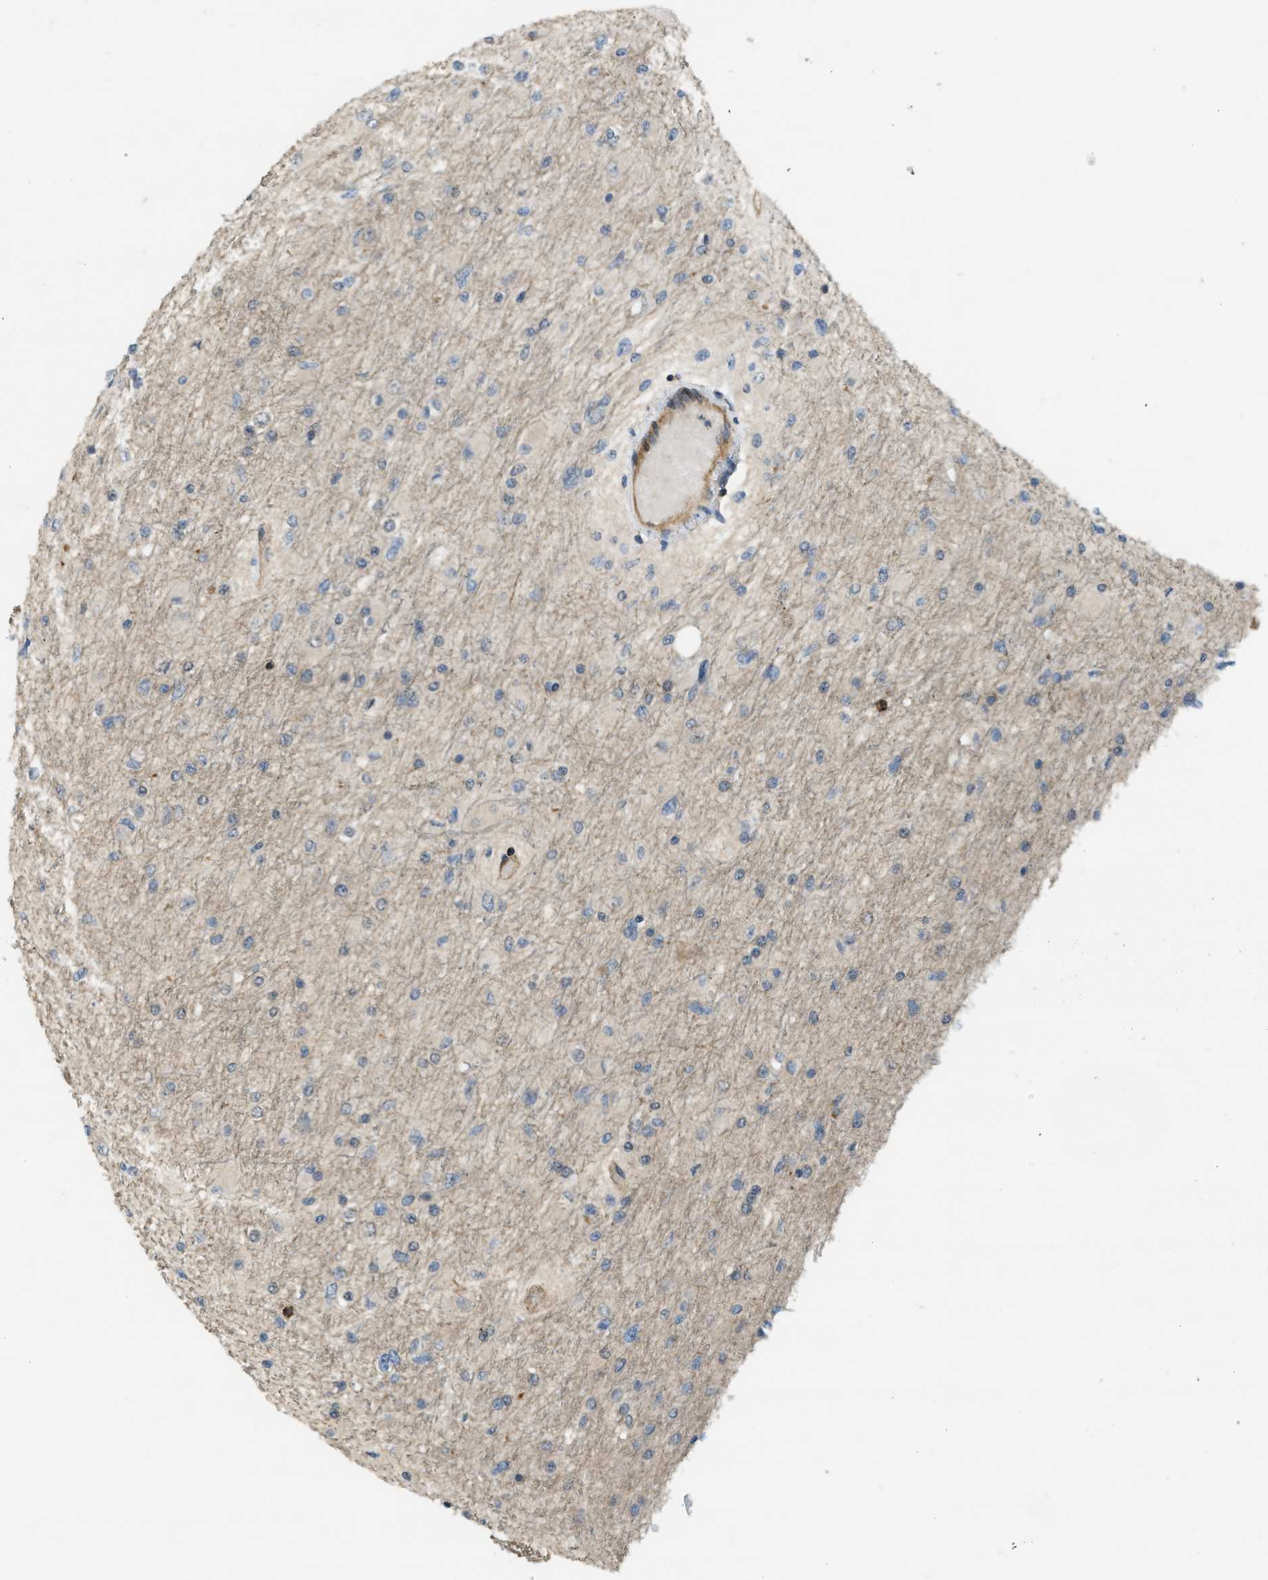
{"staining": {"intensity": "negative", "quantity": "none", "location": "none"}, "tissue": "glioma", "cell_type": "Tumor cells", "image_type": "cancer", "snomed": [{"axis": "morphology", "description": "Glioma, malignant, High grade"}, {"axis": "topography", "description": "Cerebral cortex"}], "caption": "Tumor cells show no significant positivity in glioma.", "gene": "KIAA1671", "patient": {"sex": "female", "age": 36}}